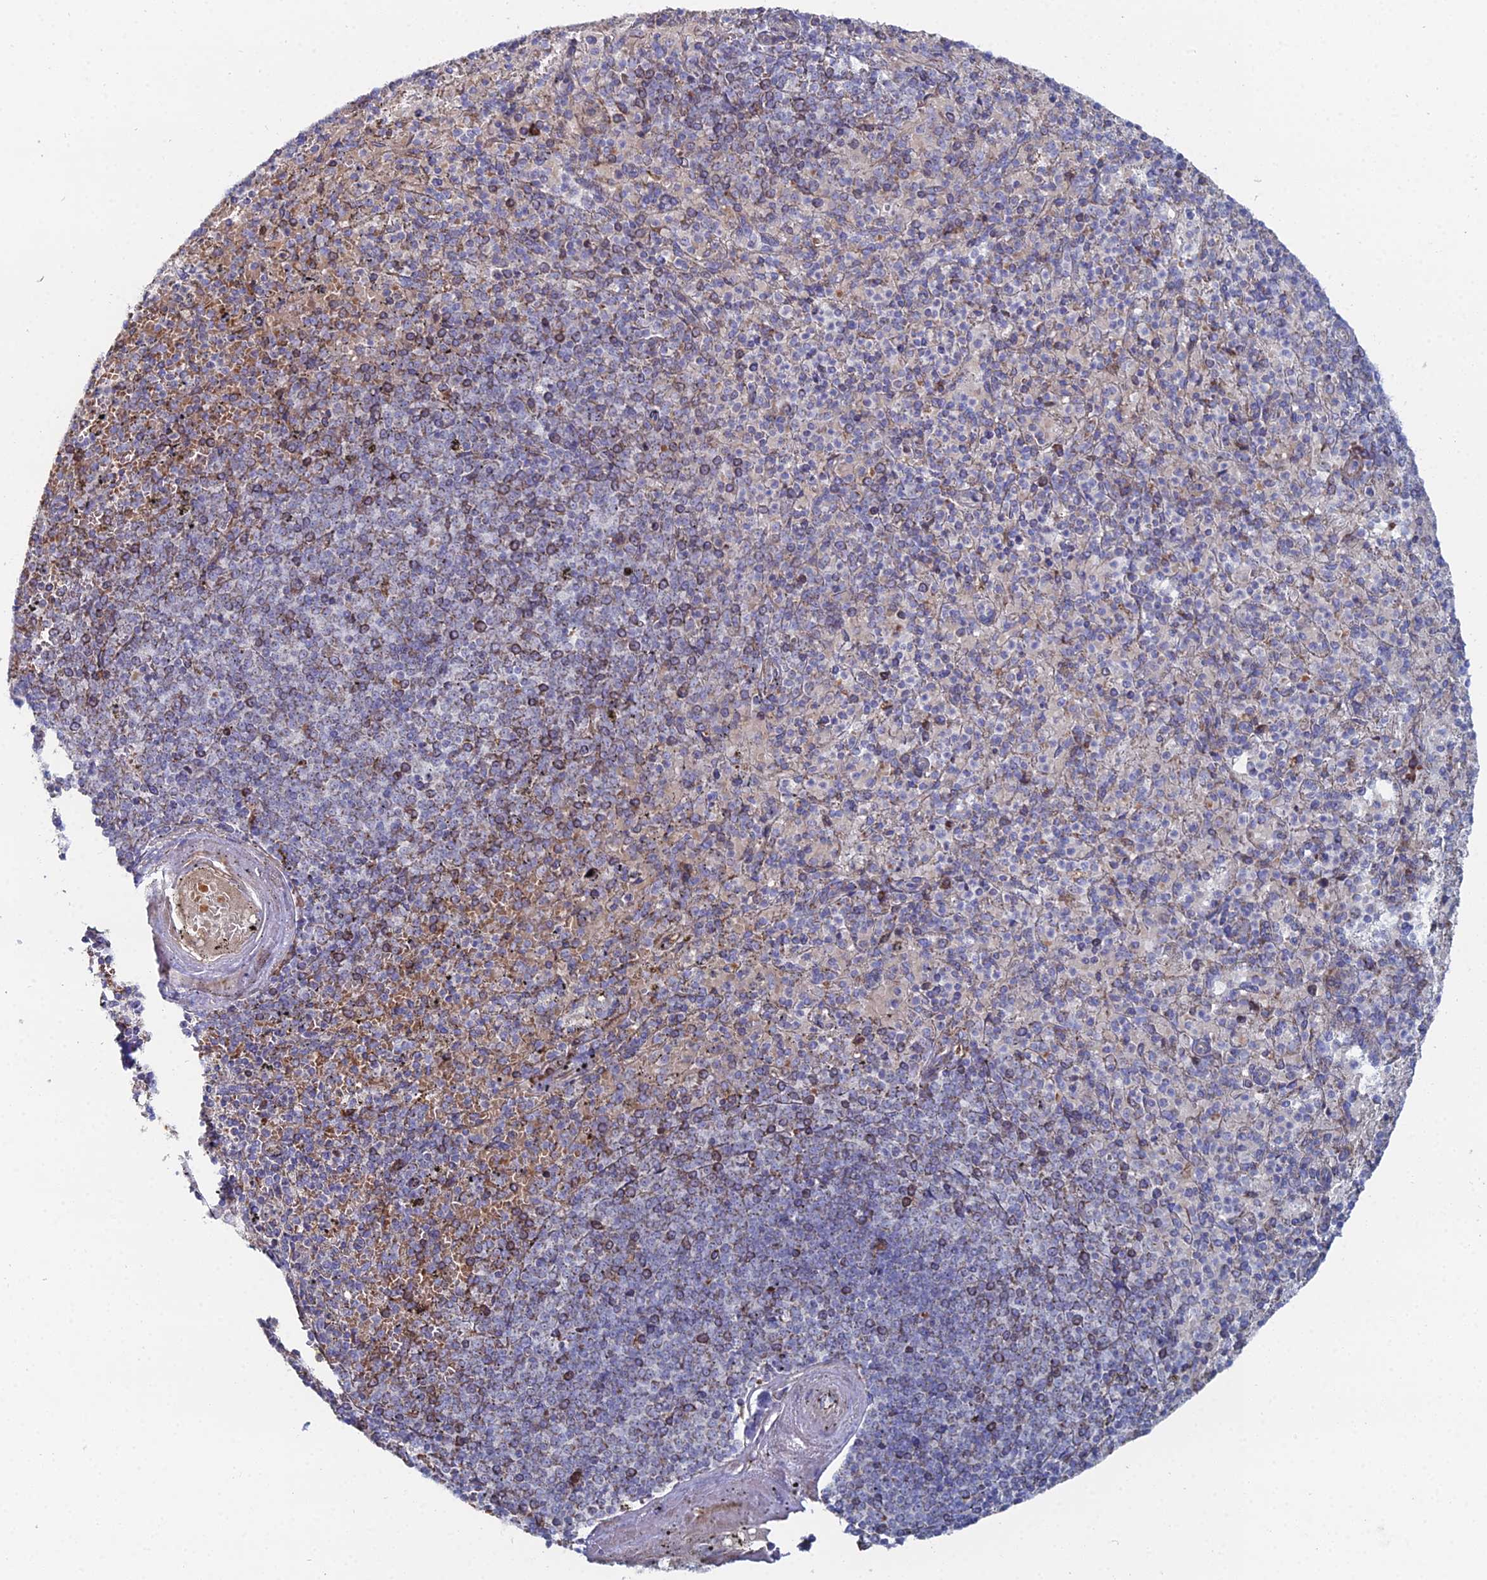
{"staining": {"intensity": "moderate", "quantity": "<25%", "location": "cytoplasmic/membranous"}, "tissue": "spleen", "cell_type": "Cells in red pulp", "image_type": "normal", "snomed": [{"axis": "morphology", "description": "Normal tissue, NOS"}, {"axis": "topography", "description": "Spleen"}], "caption": "A low amount of moderate cytoplasmic/membranous staining is seen in about <25% of cells in red pulp in benign spleen. (Brightfield microscopy of DAB IHC at high magnification).", "gene": "MPC1", "patient": {"sex": "male", "age": 82}}